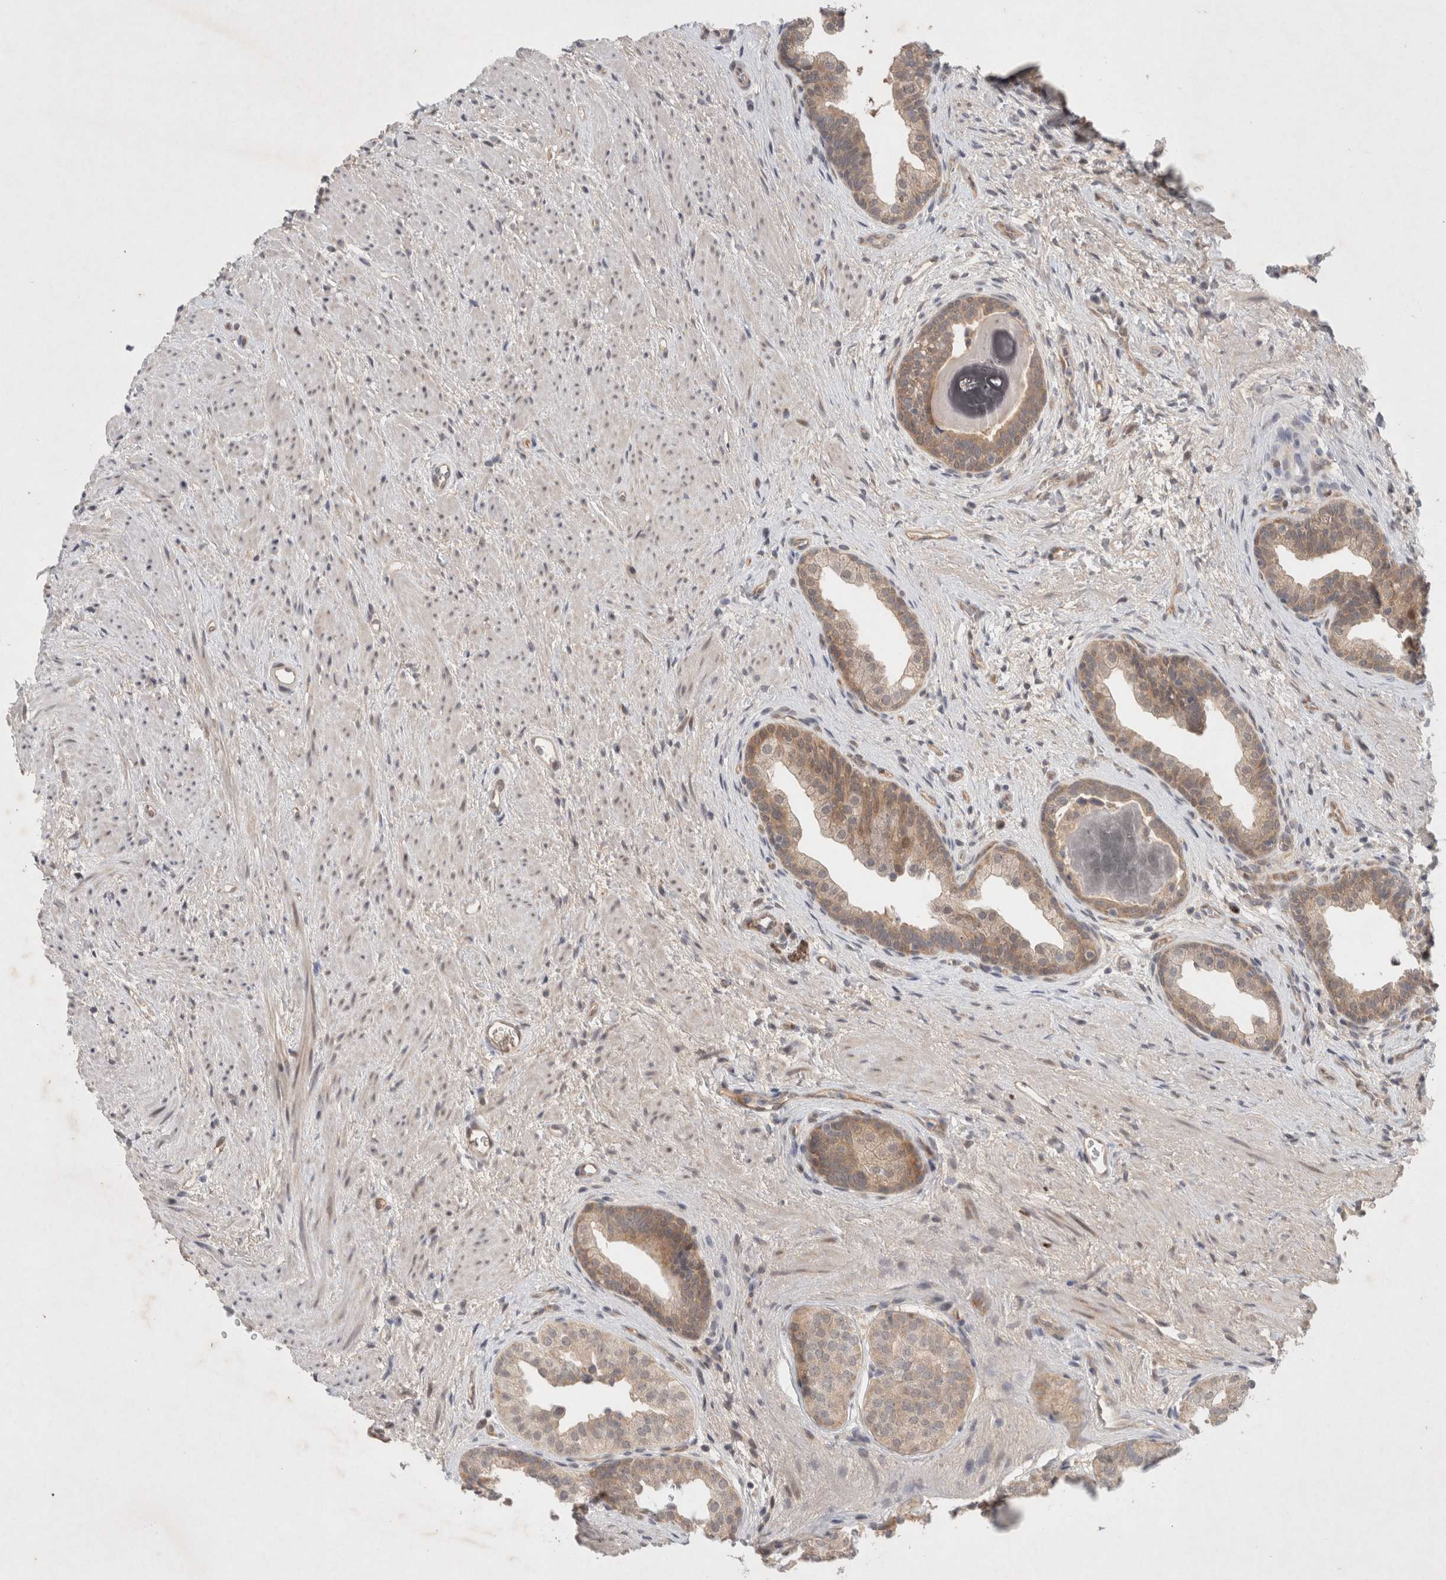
{"staining": {"intensity": "weak", "quantity": ">75%", "location": "cytoplasmic/membranous"}, "tissue": "prostate", "cell_type": "Glandular cells", "image_type": "normal", "snomed": [{"axis": "morphology", "description": "Normal tissue, NOS"}, {"axis": "topography", "description": "Prostate"}], "caption": "Prostate was stained to show a protein in brown. There is low levels of weak cytoplasmic/membranous expression in approximately >75% of glandular cells.", "gene": "RASAL2", "patient": {"sex": "male", "age": 48}}